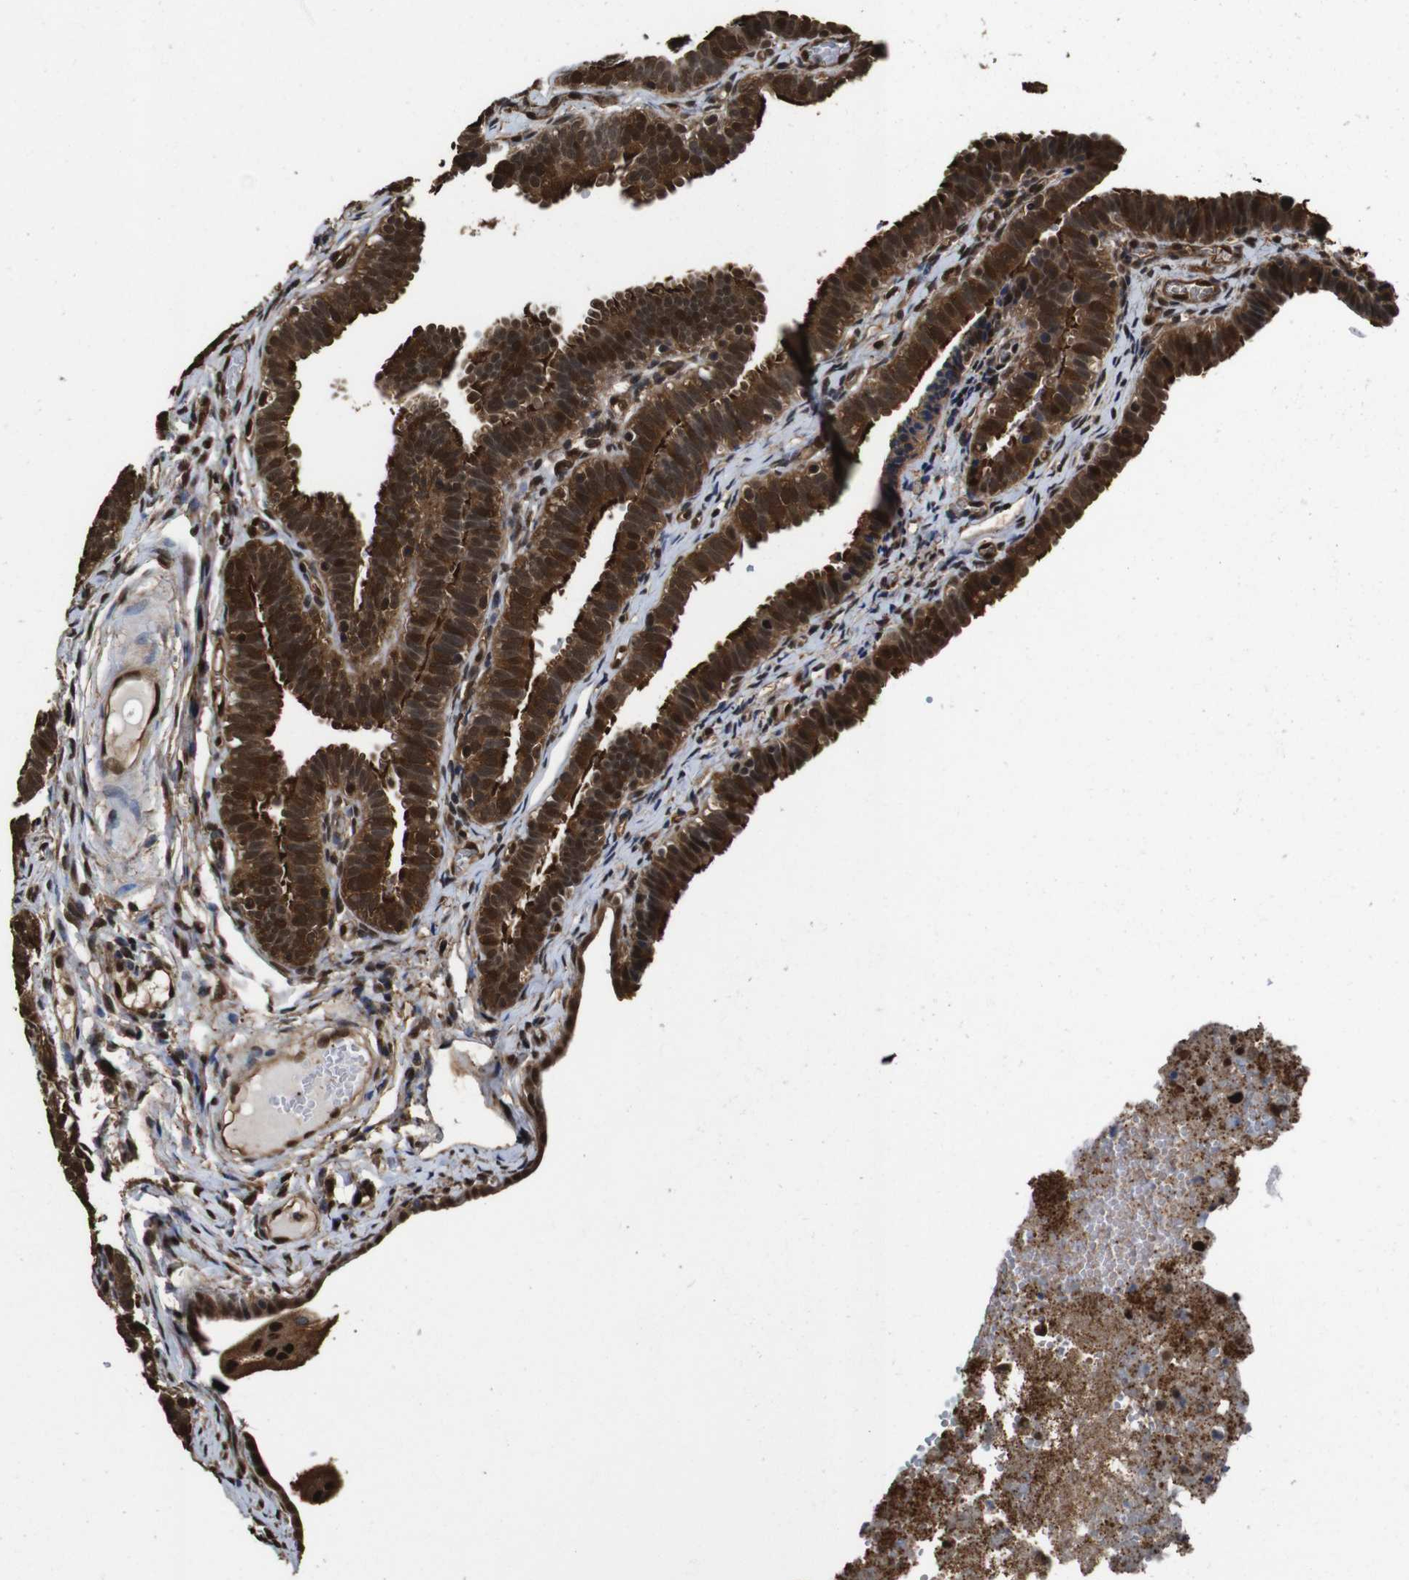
{"staining": {"intensity": "strong", "quantity": ">75%", "location": "cytoplasmic/membranous,nuclear"}, "tissue": "fallopian tube", "cell_type": "Glandular cells", "image_type": "normal", "snomed": [{"axis": "morphology", "description": "Normal tissue, NOS"}, {"axis": "topography", "description": "Fallopian tube"}, {"axis": "topography", "description": "Placenta"}], "caption": "The histopathology image displays staining of normal fallopian tube, revealing strong cytoplasmic/membranous,nuclear protein staining (brown color) within glandular cells. (Stains: DAB in brown, nuclei in blue, Microscopy: brightfield microscopy at high magnification).", "gene": "VCP", "patient": {"sex": "female", "age": 34}}